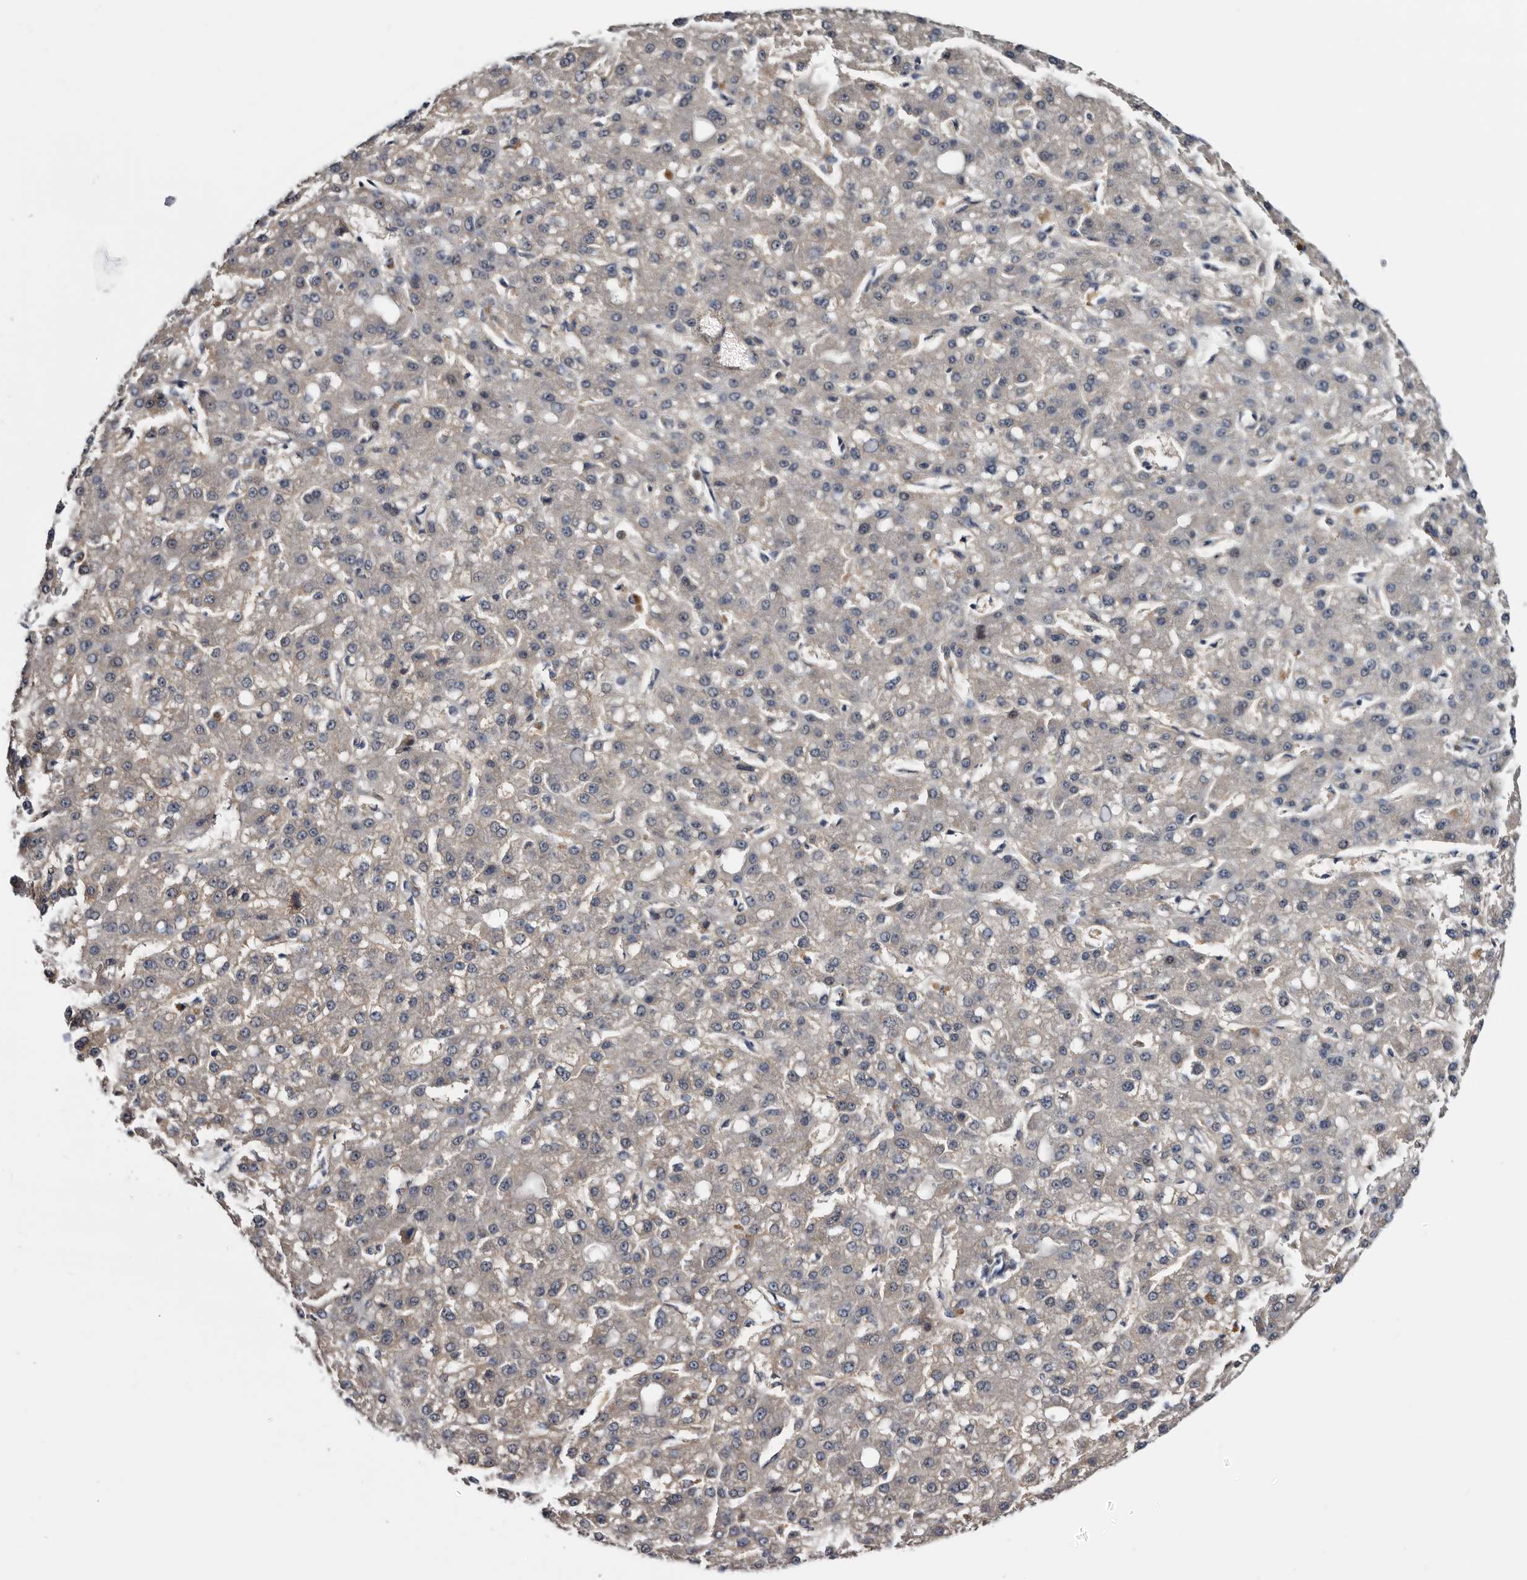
{"staining": {"intensity": "negative", "quantity": "none", "location": "none"}, "tissue": "liver cancer", "cell_type": "Tumor cells", "image_type": "cancer", "snomed": [{"axis": "morphology", "description": "Carcinoma, Hepatocellular, NOS"}, {"axis": "topography", "description": "Liver"}], "caption": "There is no significant expression in tumor cells of liver cancer. Nuclei are stained in blue.", "gene": "ARMCX2", "patient": {"sex": "male", "age": 67}}